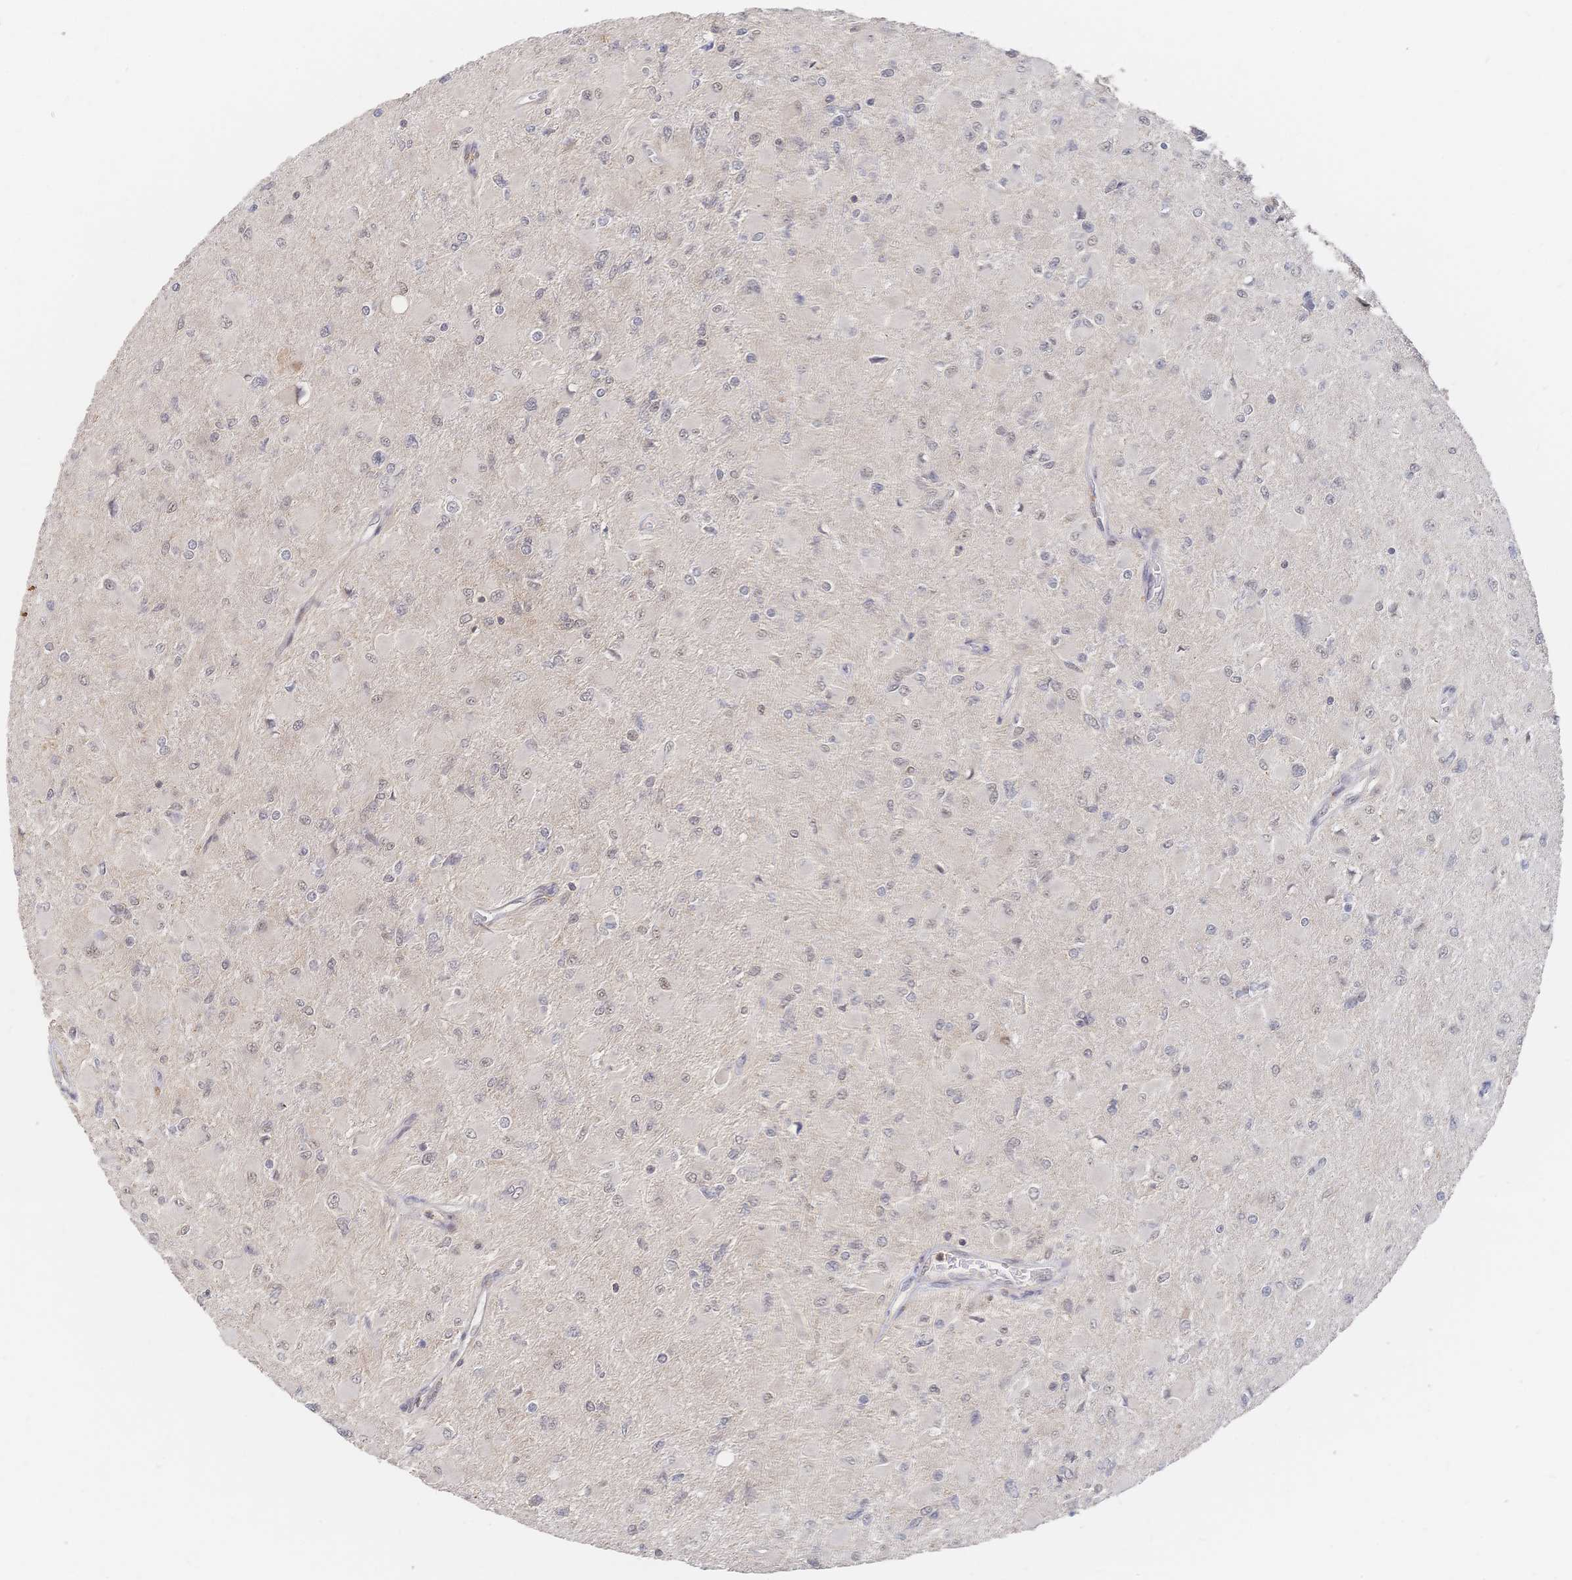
{"staining": {"intensity": "negative", "quantity": "none", "location": "none"}, "tissue": "glioma", "cell_type": "Tumor cells", "image_type": "cancer", "snomed": [{"axis": "morphology", "description": "Glioma, malignant, High grade"}, {"axis": "topography", "description": "Cerebral cortex"}], "caption": "Photomicrograph shows no protein expression in tumor cells of malignant high-grade glioma tissue. (DAB immunohistochemistry visualized using brightfield microscopy, high magnification).", "gene": "LRP5", "patient": {"sex": "female", "age": 36}}